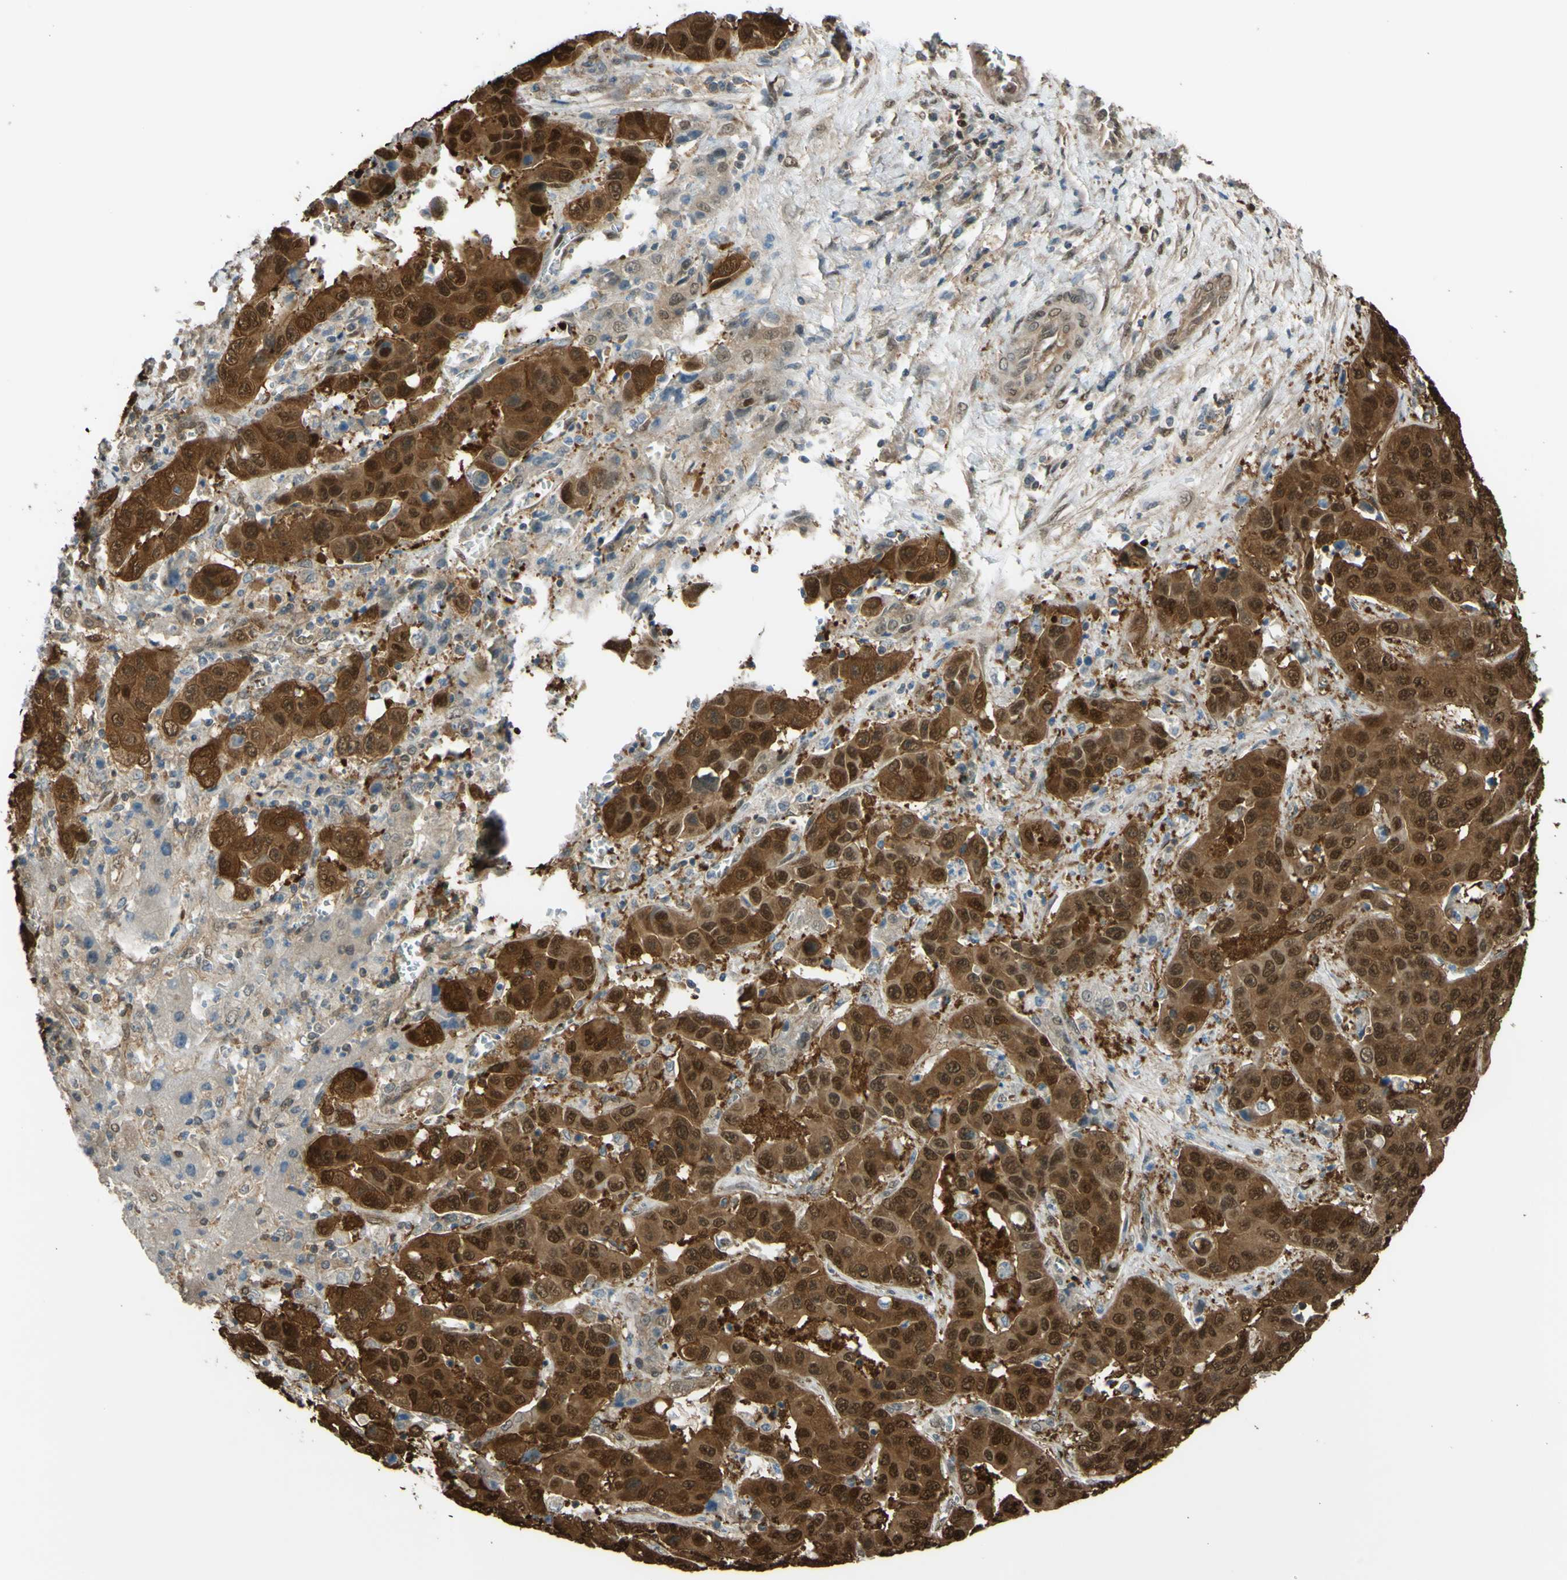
{"staining": {"intensity": "strong", "quantity": ">75%", "location": "cytoplasmic/membranous,nuclear"}, "tissue": "liver cancer", "cell_type": "Tumor cells", "image_type": "cancer", "snomed": [{"axis": "morphology", "description": "Cholangiocarcinoma"}, {"axis": "topography", "description": "Liver"}], "caption": "IHC (DAB) staining of liver cholangiocarcinoma reveals strong cytoplasmic/membranous and nuclear protein staining in about >75% of tumor cells. (IHC, brightfield microscopy, high magnification).", "gene": "YWHAQ", "patient": {"sex": "female", "age": 52}}